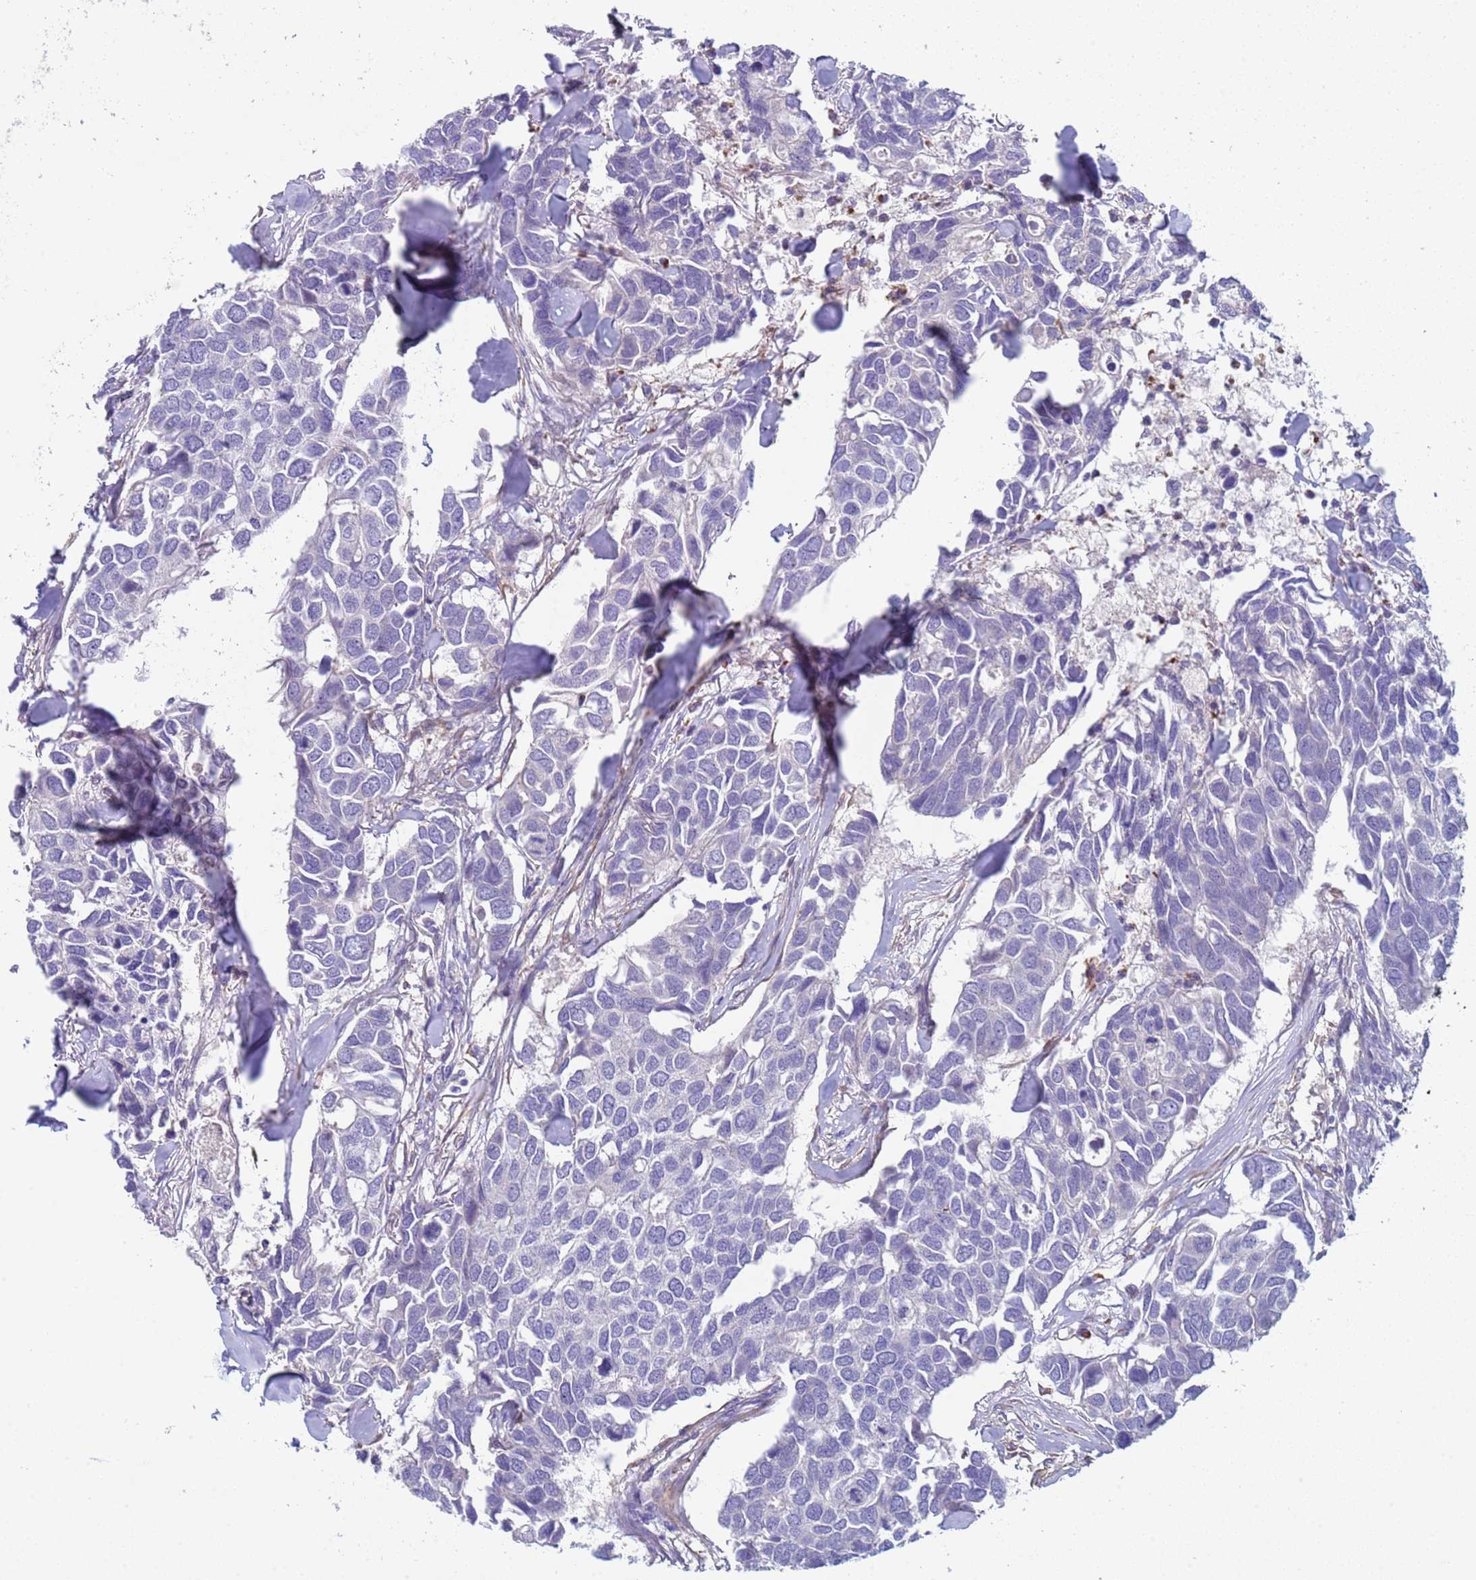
{"staining": {"intensity": "negative", "quantity": "none", "location": "none"}, "tissue": "breast cancer", "cell_type": "Tumor cells", "image_type": "cancer", "snomed": [{"axis": "morphology", "description": "Duct carcinoma"}, {"axis": "topography", "description": "Breast"}], "caption": "Micrograph shows no significant protein positivity in tumor cells of infiltrating ductal carcinoma (breast).", "gene": "KBTBD3", "patient": {"sex": "female", "age": 83}}